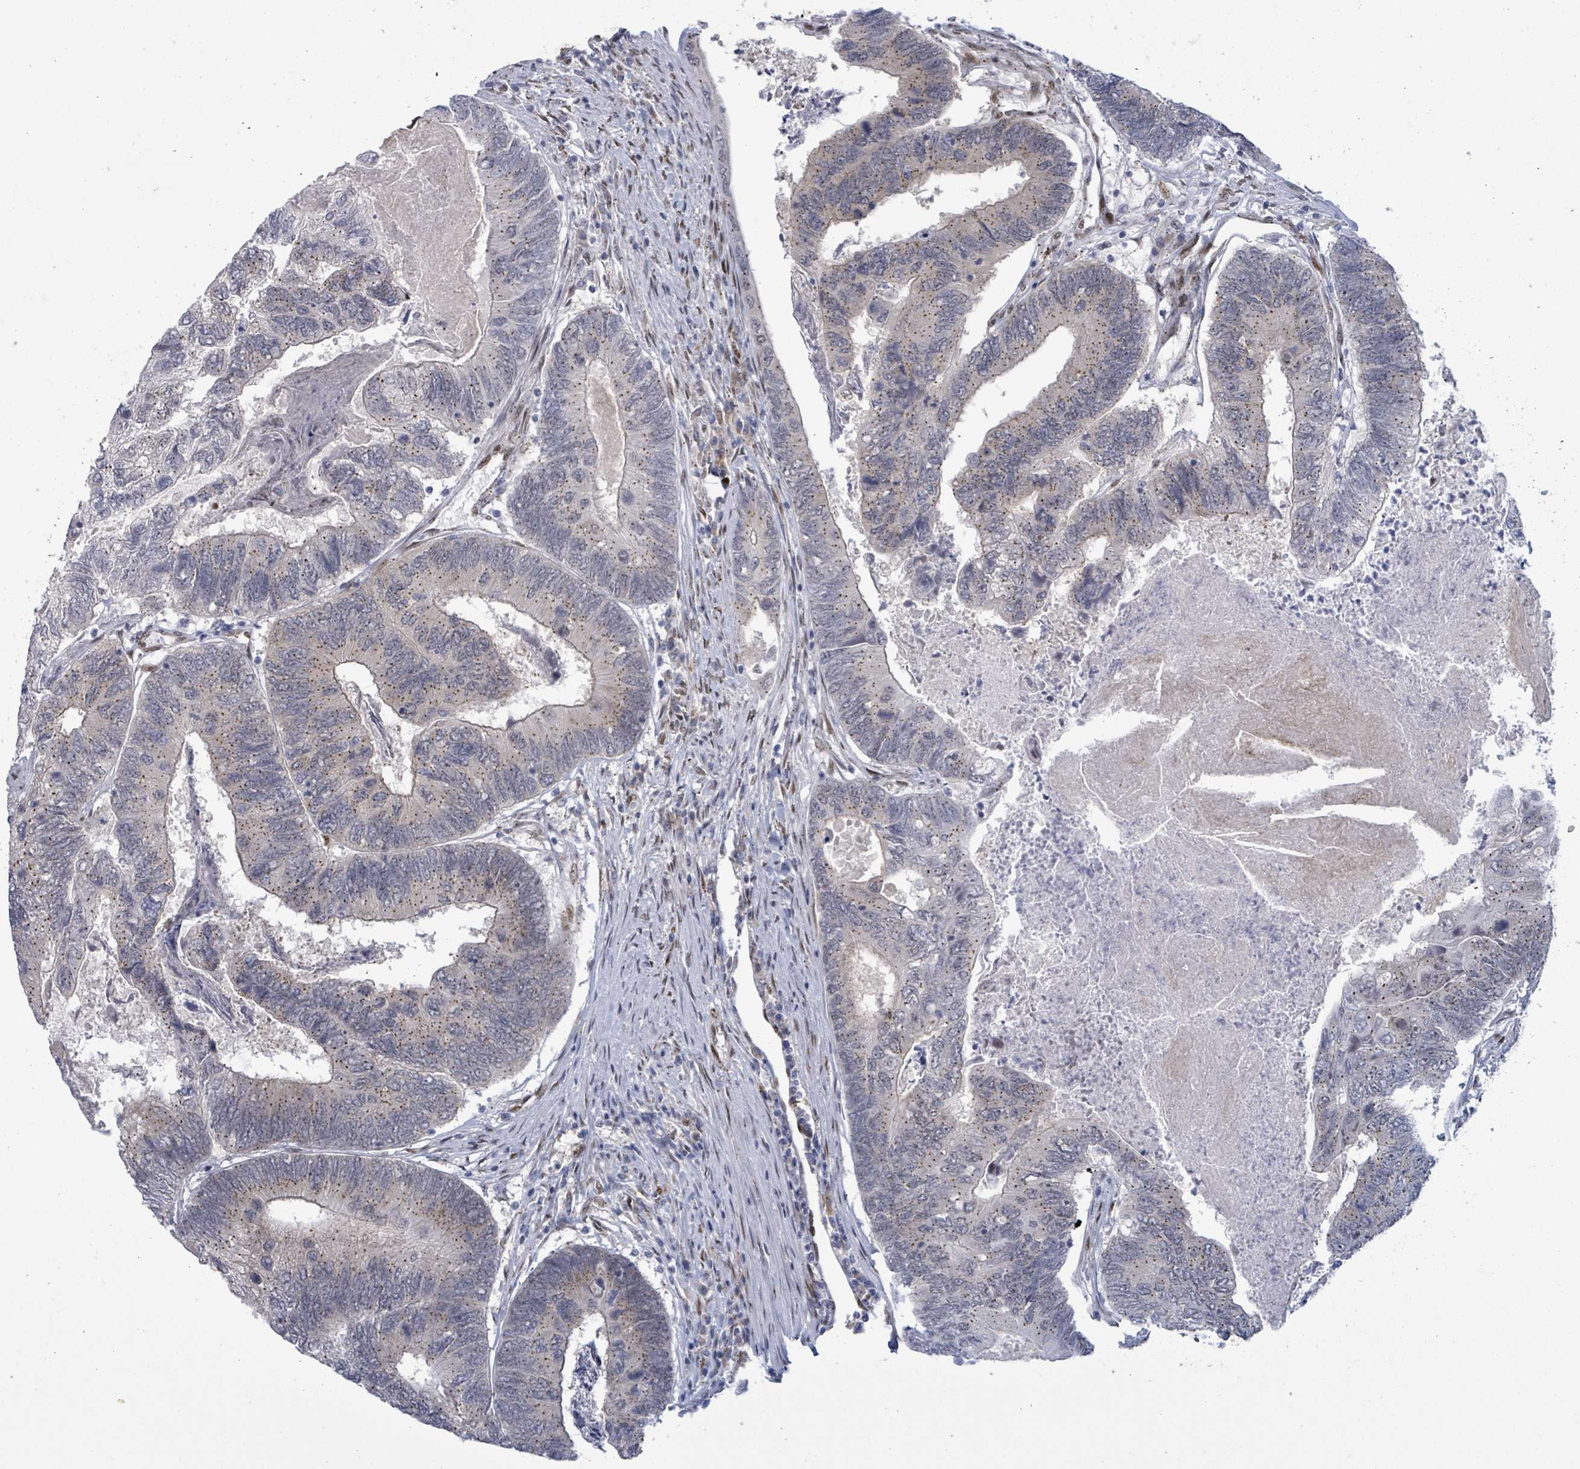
{"staining": {"intensity": "moderate", "quantity": "<25%", "location": "cytoplasmic/membranous"}, "tissue": "colorectal cancer", "cell_type": "Tumor cells", "image_type": "cancer", "snomed": [{"axis": "morphology", "description": "Adenocarcinoma, NOS"}, {"axis": "topography", "description": "Colon"}], "caption": "Immunohistochemical staining of human colorectal cancer (adenocarcinoma) reveals low levels of moderate cytoplasmic/membranous protein positivity in about <25% of tumor cells.", "gene": "TUSC1", "patient": {"sex": "female", "age": 67}}